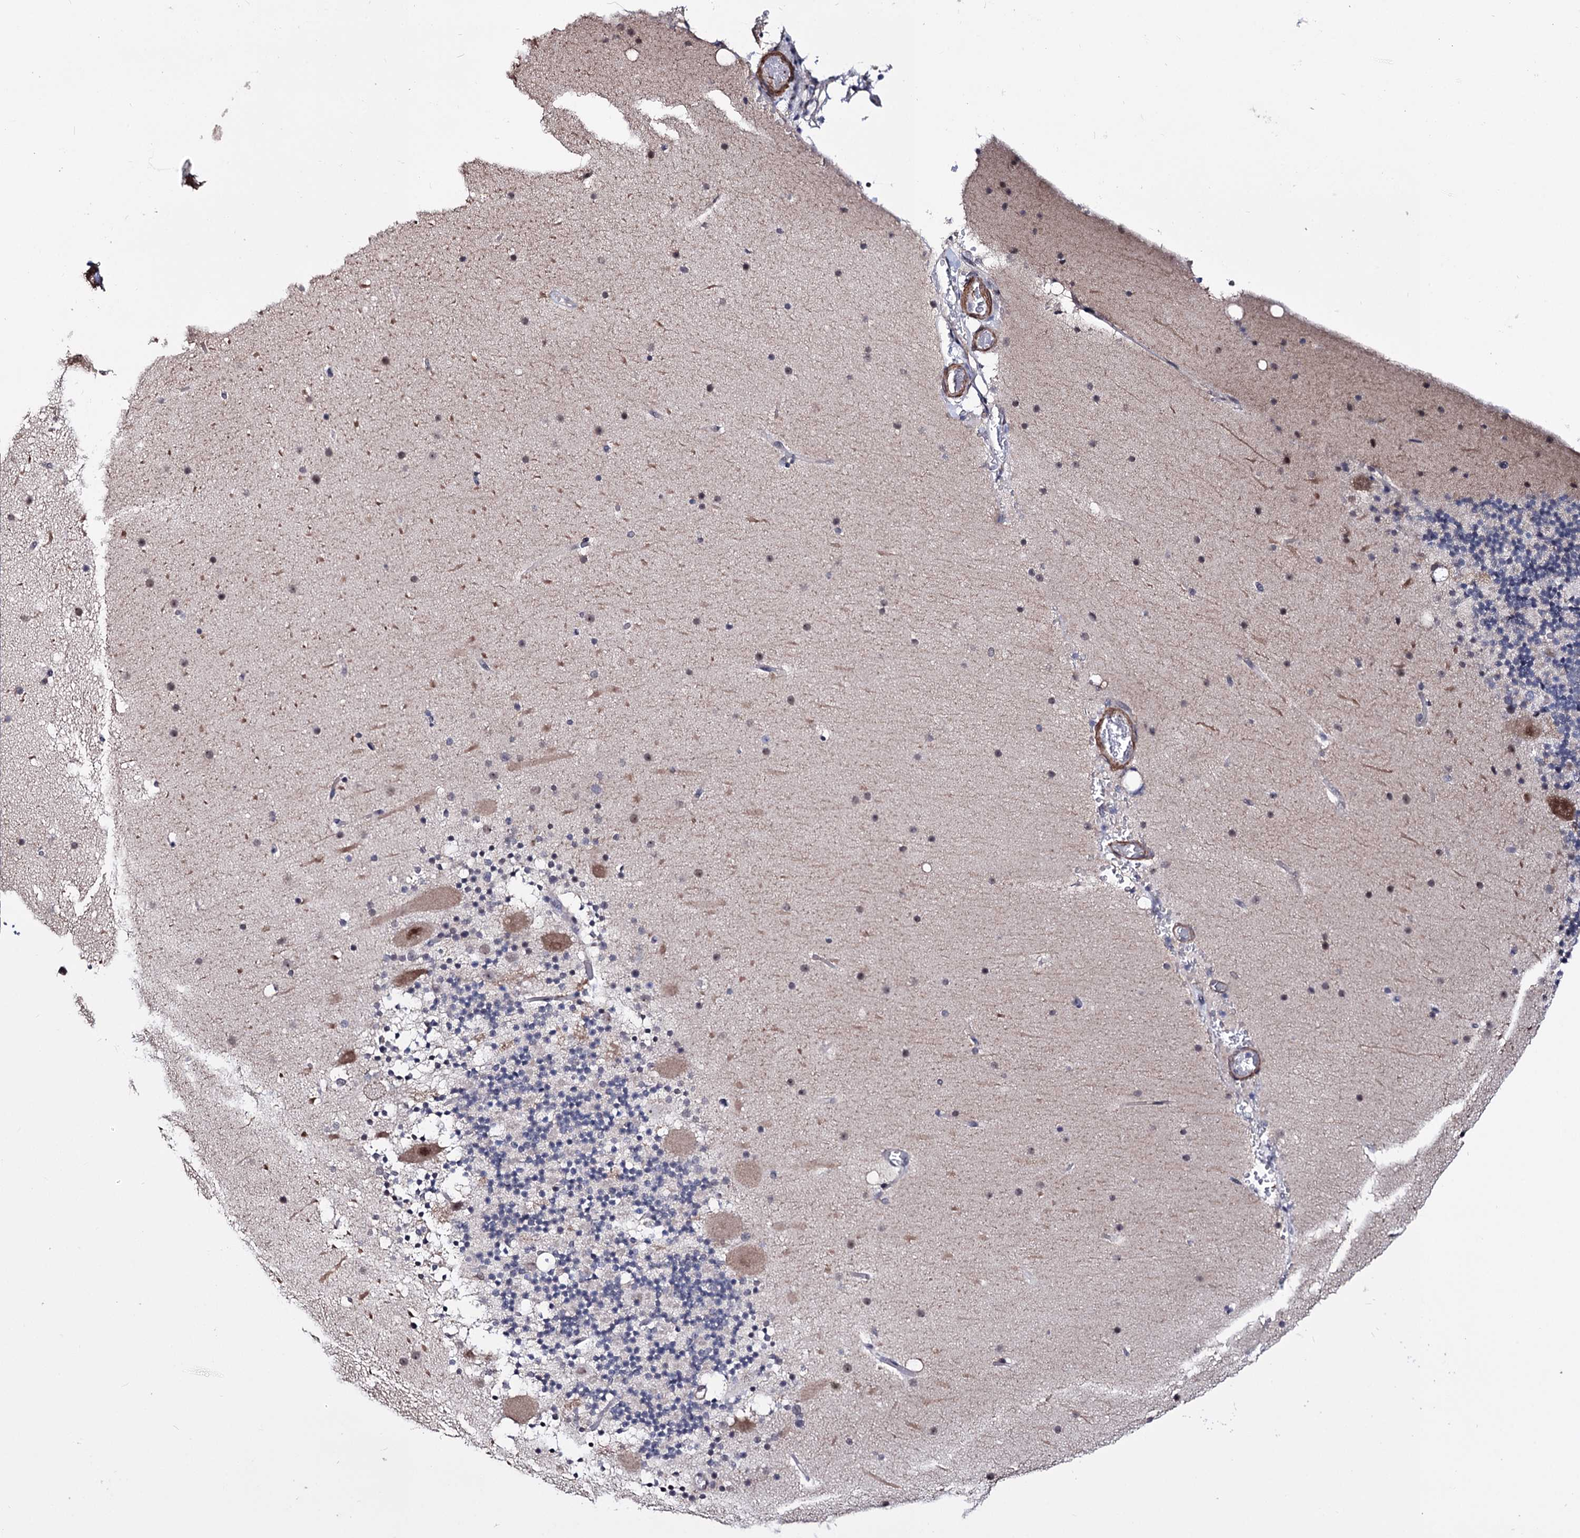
{"staining": {"intensity": "negative", "quantity": "none", "location": "none"}, "tissue": "cerebellum", "cell_type": "Cells in granular layer", "image_type": "normal", "snomed": [{"axis": "morphology", "description": "Normal tissue, NOS"}, {"axis": "topography", "description": "Cerebellum"}], "caption": "Cerebellum stained for a protein using immunohistochemistry (IHC) displays no positivity cells in granular layer.", "gene": "PPRC1", "patient": {"sex": "male", "age": 57}}